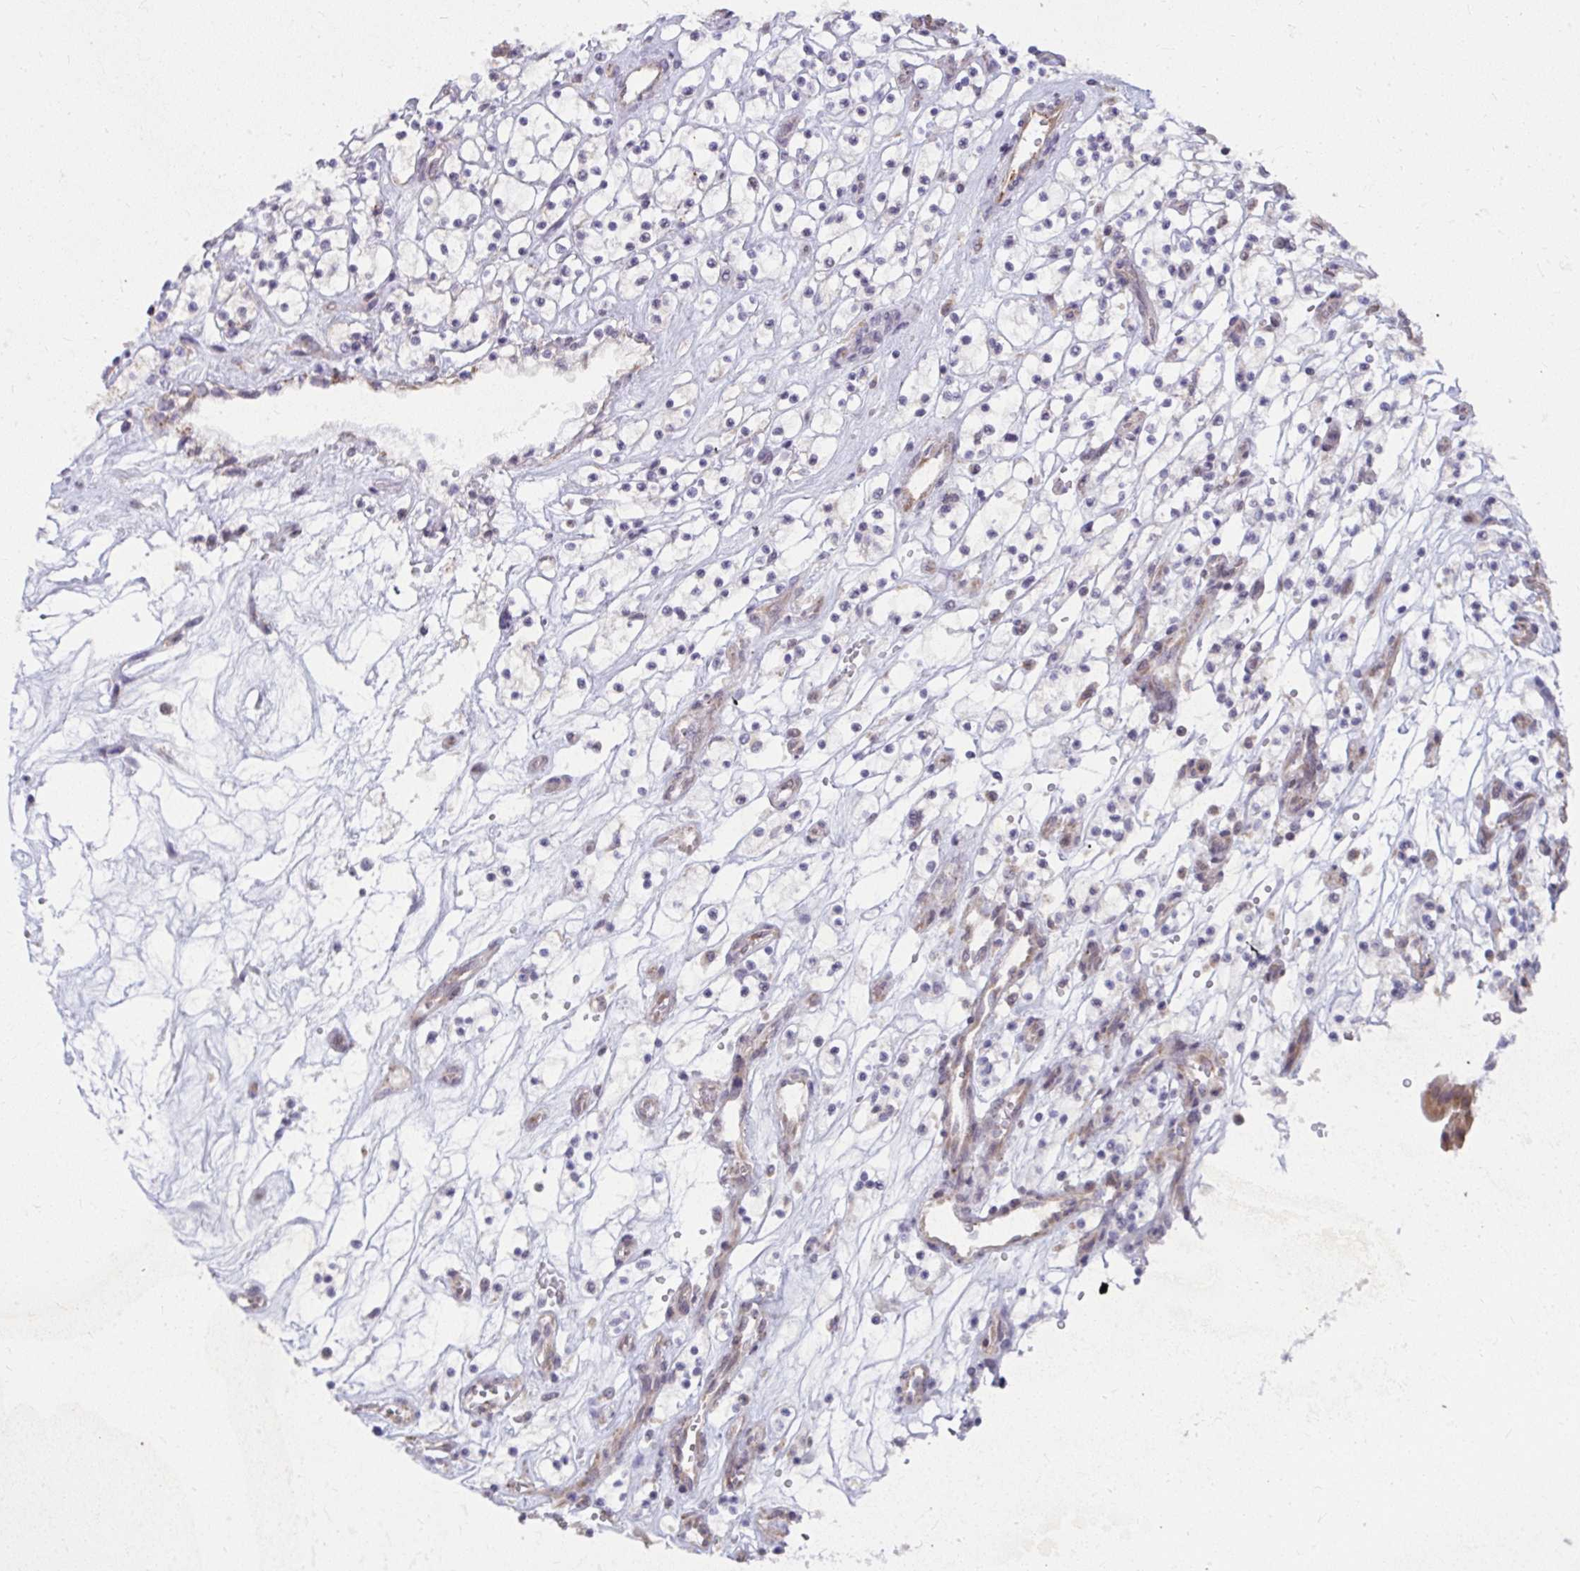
{"staining": {"intensity": "negative", "quantity": "none", "location": "none"}, "tissue": "renal cancer", "cell_type": "Tumor cells", "image_type": "cancer", "snomed": [{"axis": "morphology", "description": "Adenocarcinoma, NOS"}, {"axis": "topography", "description": "Kidney"}], "caption": "This is an immunohistochemistry micrograph of renal cancer (adenocarcinoma). There is no staining in tumor cells.", "gene": "NMNAT1", "patient": {"sex": "female", "age": 69}}